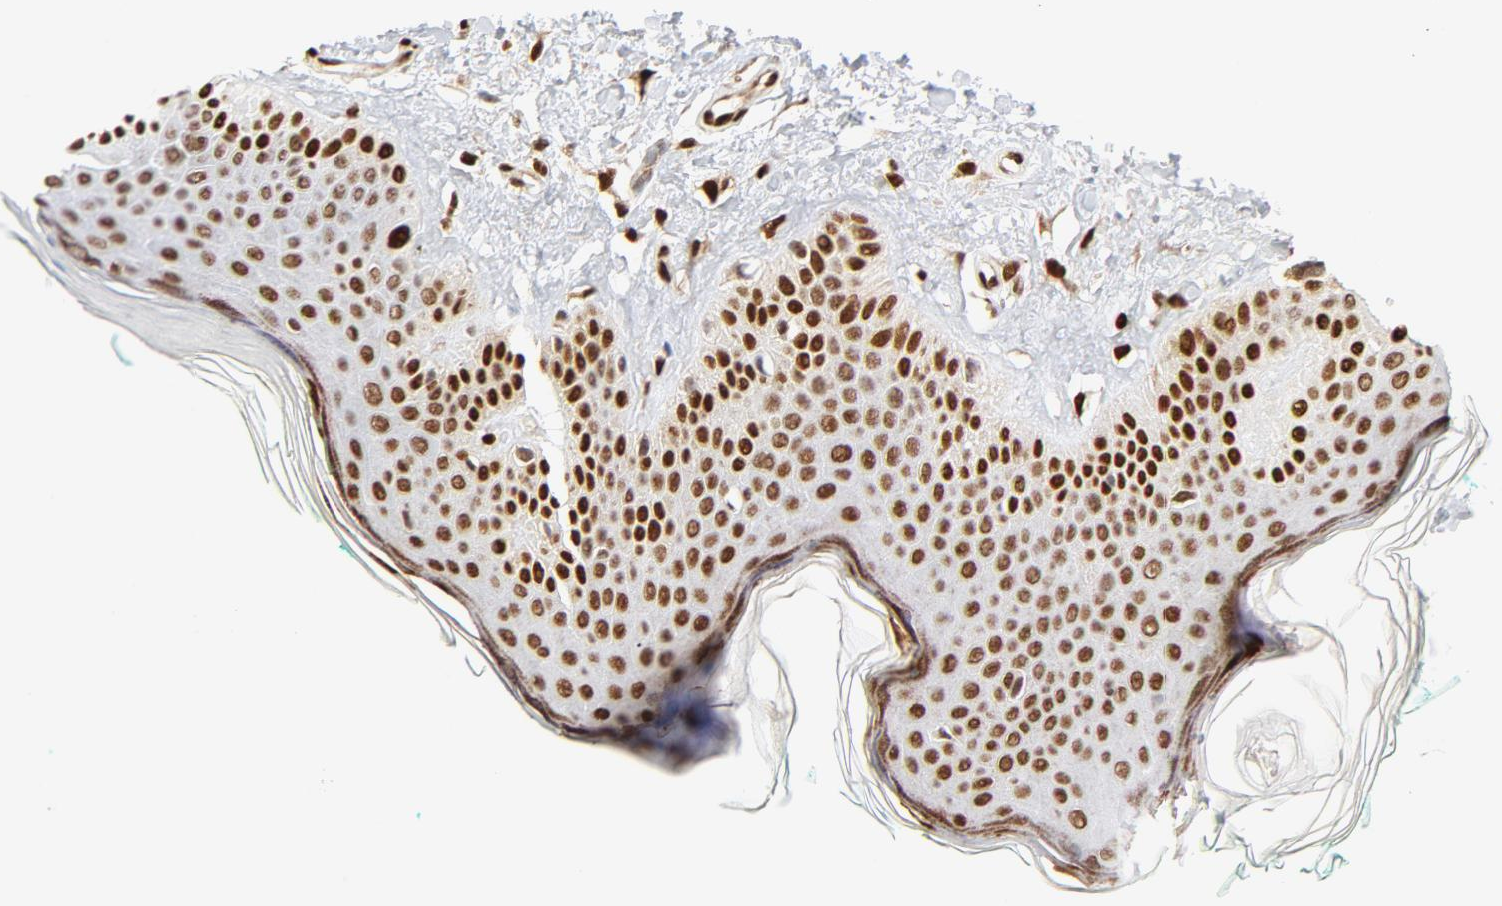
{"staining": {"intensity": "strong", "quantity": ">75%", "location": "nuclear"}, "tissue": "skin", "cell_type": "Fibroblasts", "image_type": "normal", "snomed": [{"axis": "morphology", "description": "Normal tissue, NOS"}, {"axis": "topography", "description": "Skin"}], "caption": "DAB immunohistochemical staining of benign human skin shows strong nuclear protein expression in approximately >75% of fibroblasts. (DAB IHC with brightfield microscopy, high magnification).", "gene": "MEF2A", "patient": {"sex": "male", "age": 71}}